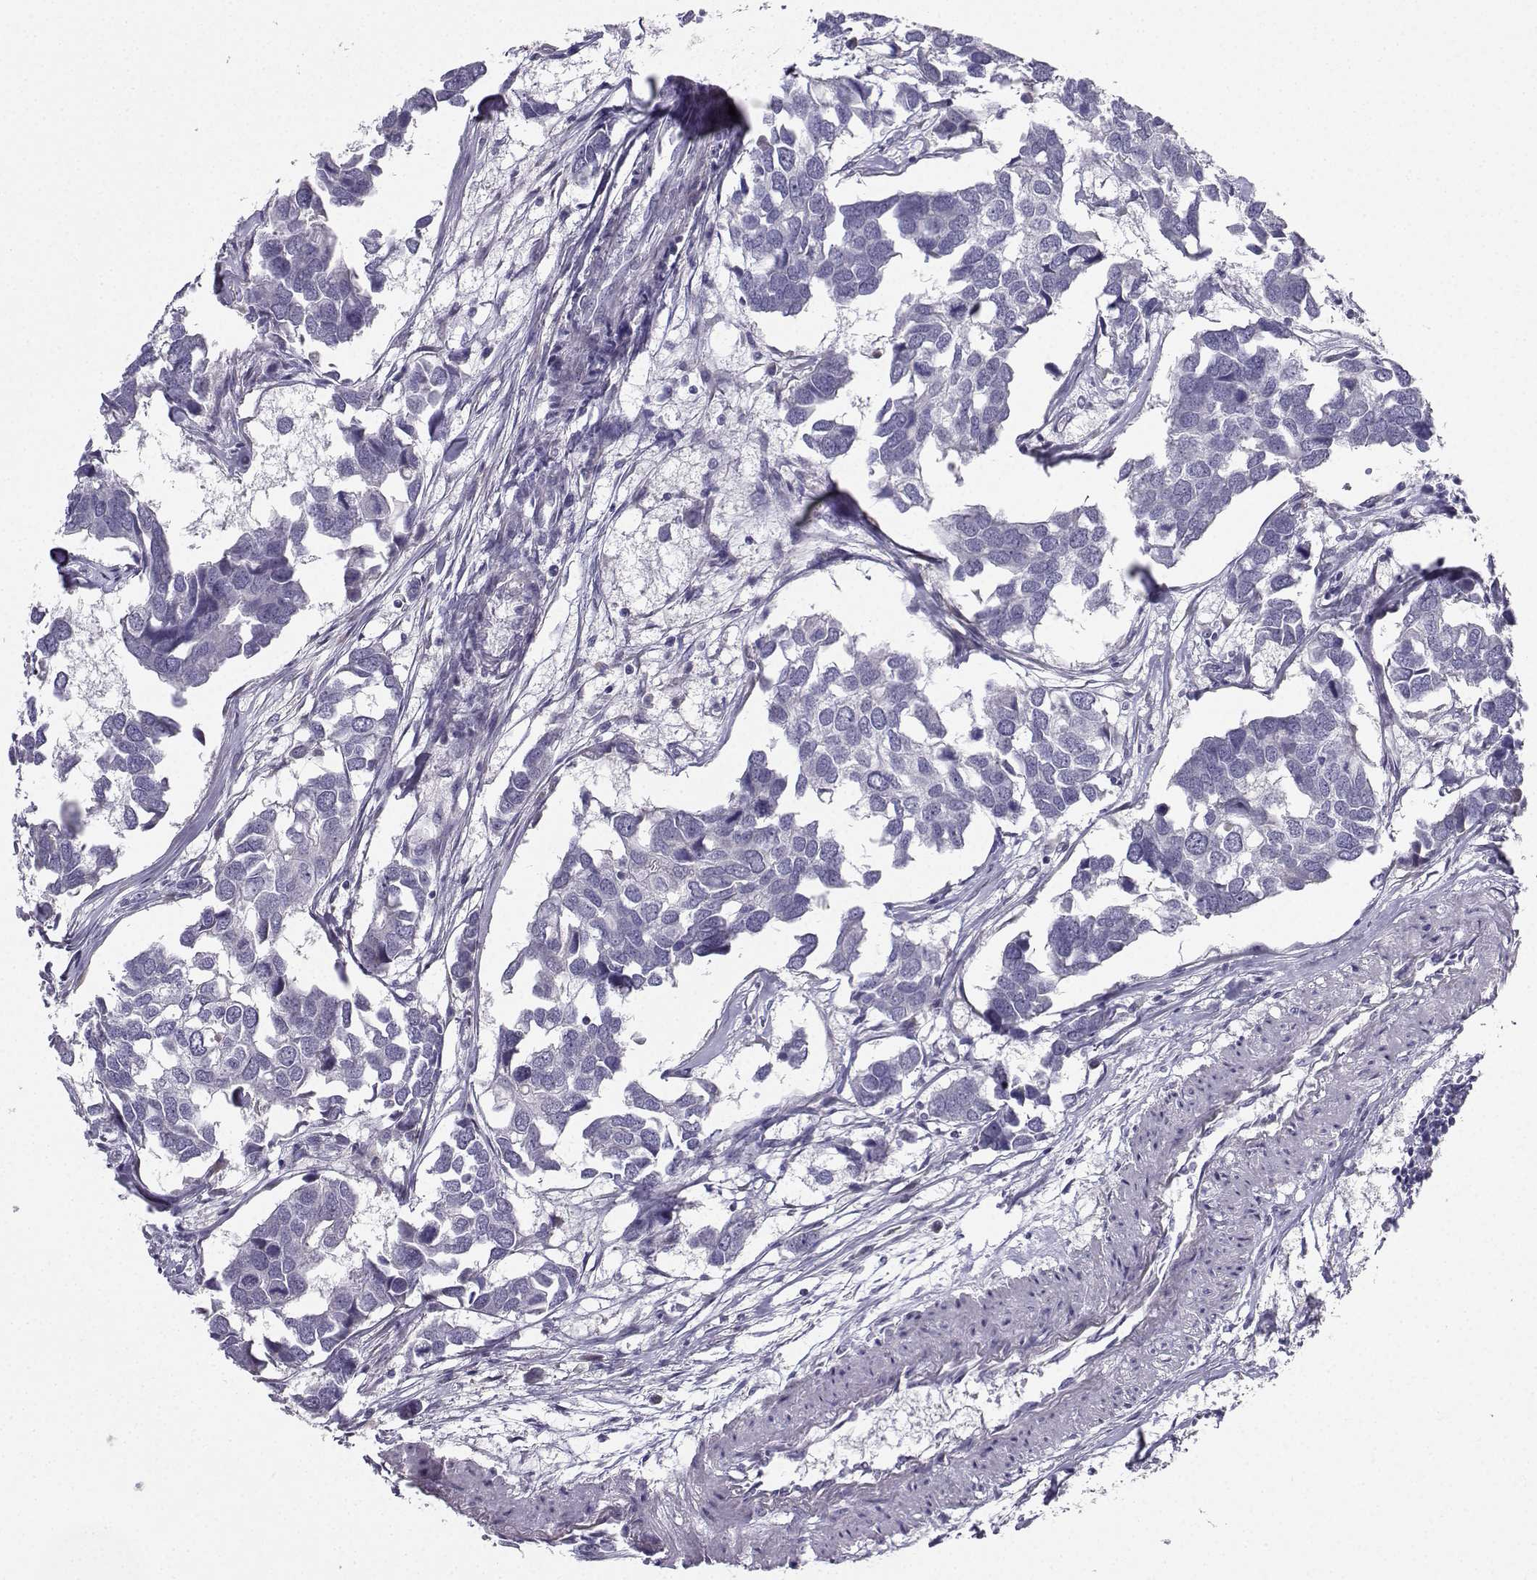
{"staining": {"intensity": "negative", "quantity": "none", "location": "none"}, "tissue": "breast cancer", "cell_type": "Tumor cells", "image_type": "cancer", "snomed": [{"axis": "morphology", "description": "Duct carcinoma"}, {"axis": "topography", "description": "Breast"}], "caption": "Immunohistochemistry histopathology image of human invasive ductal carcinoma (breast) stained for a protein (brown), which shows no staining in tumor cells.", "gene": "CALY", "patient": {"sex": "female", "age": 83}}